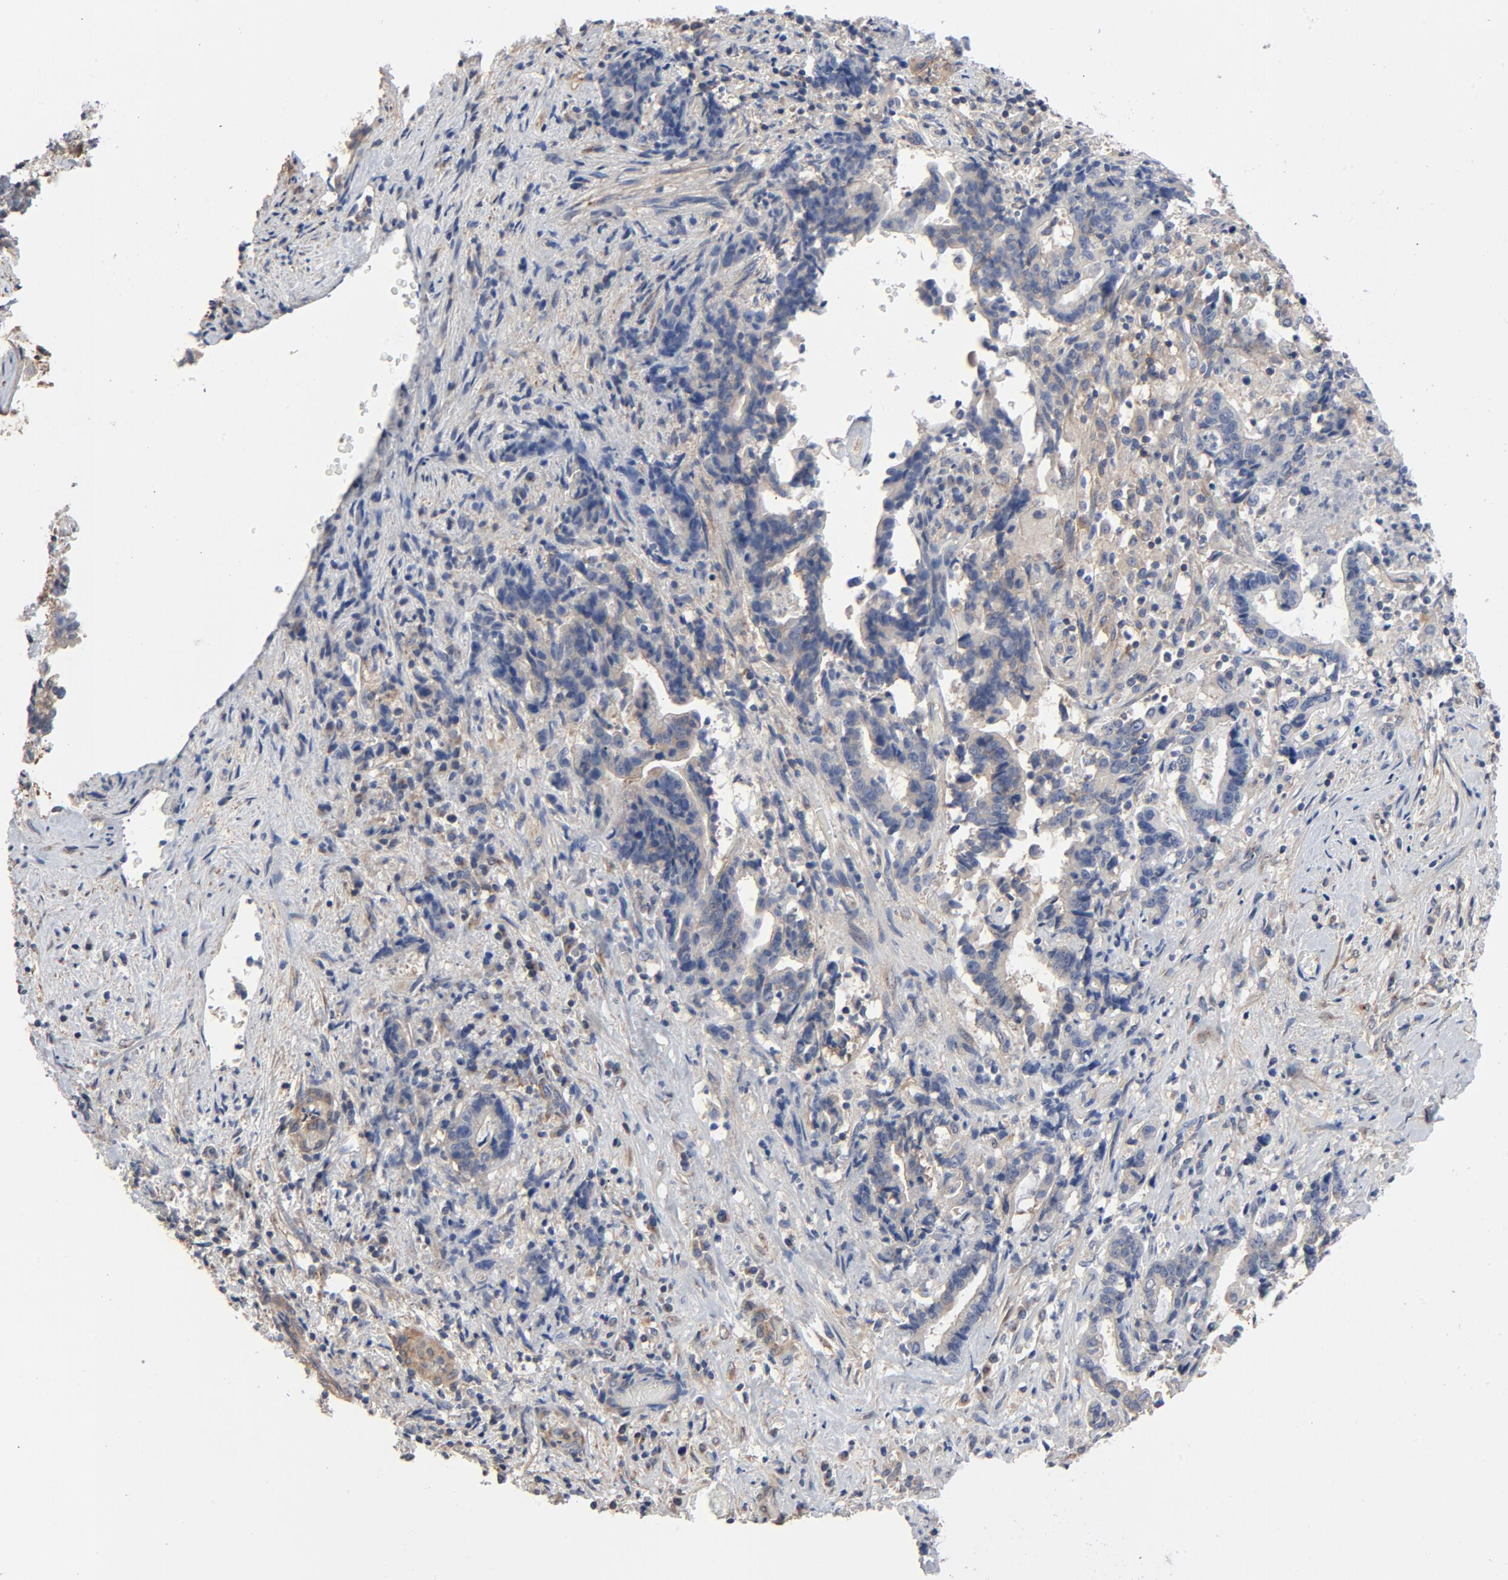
{"staining": {"intensity": "moderate", "quantity": "<25%", "location": "cytoplasmic/membranous"}, "tissue": "liver cancer", "cell_type": "Tumor cells", "image_type": "cancer", "snomed": [{"axis": "morphology", "description": "Cholangiocarcinoma"}, {"axis": "topography", "description": "Liver"}], "caption": "Tumor cells show low levels of moderate cytoplasmic/membranous staining in approximately <25% of cells in liver cholangiocarcinoma.", "gene": "DYNLT3", "patient": {"sex": "male", "age": 57}}